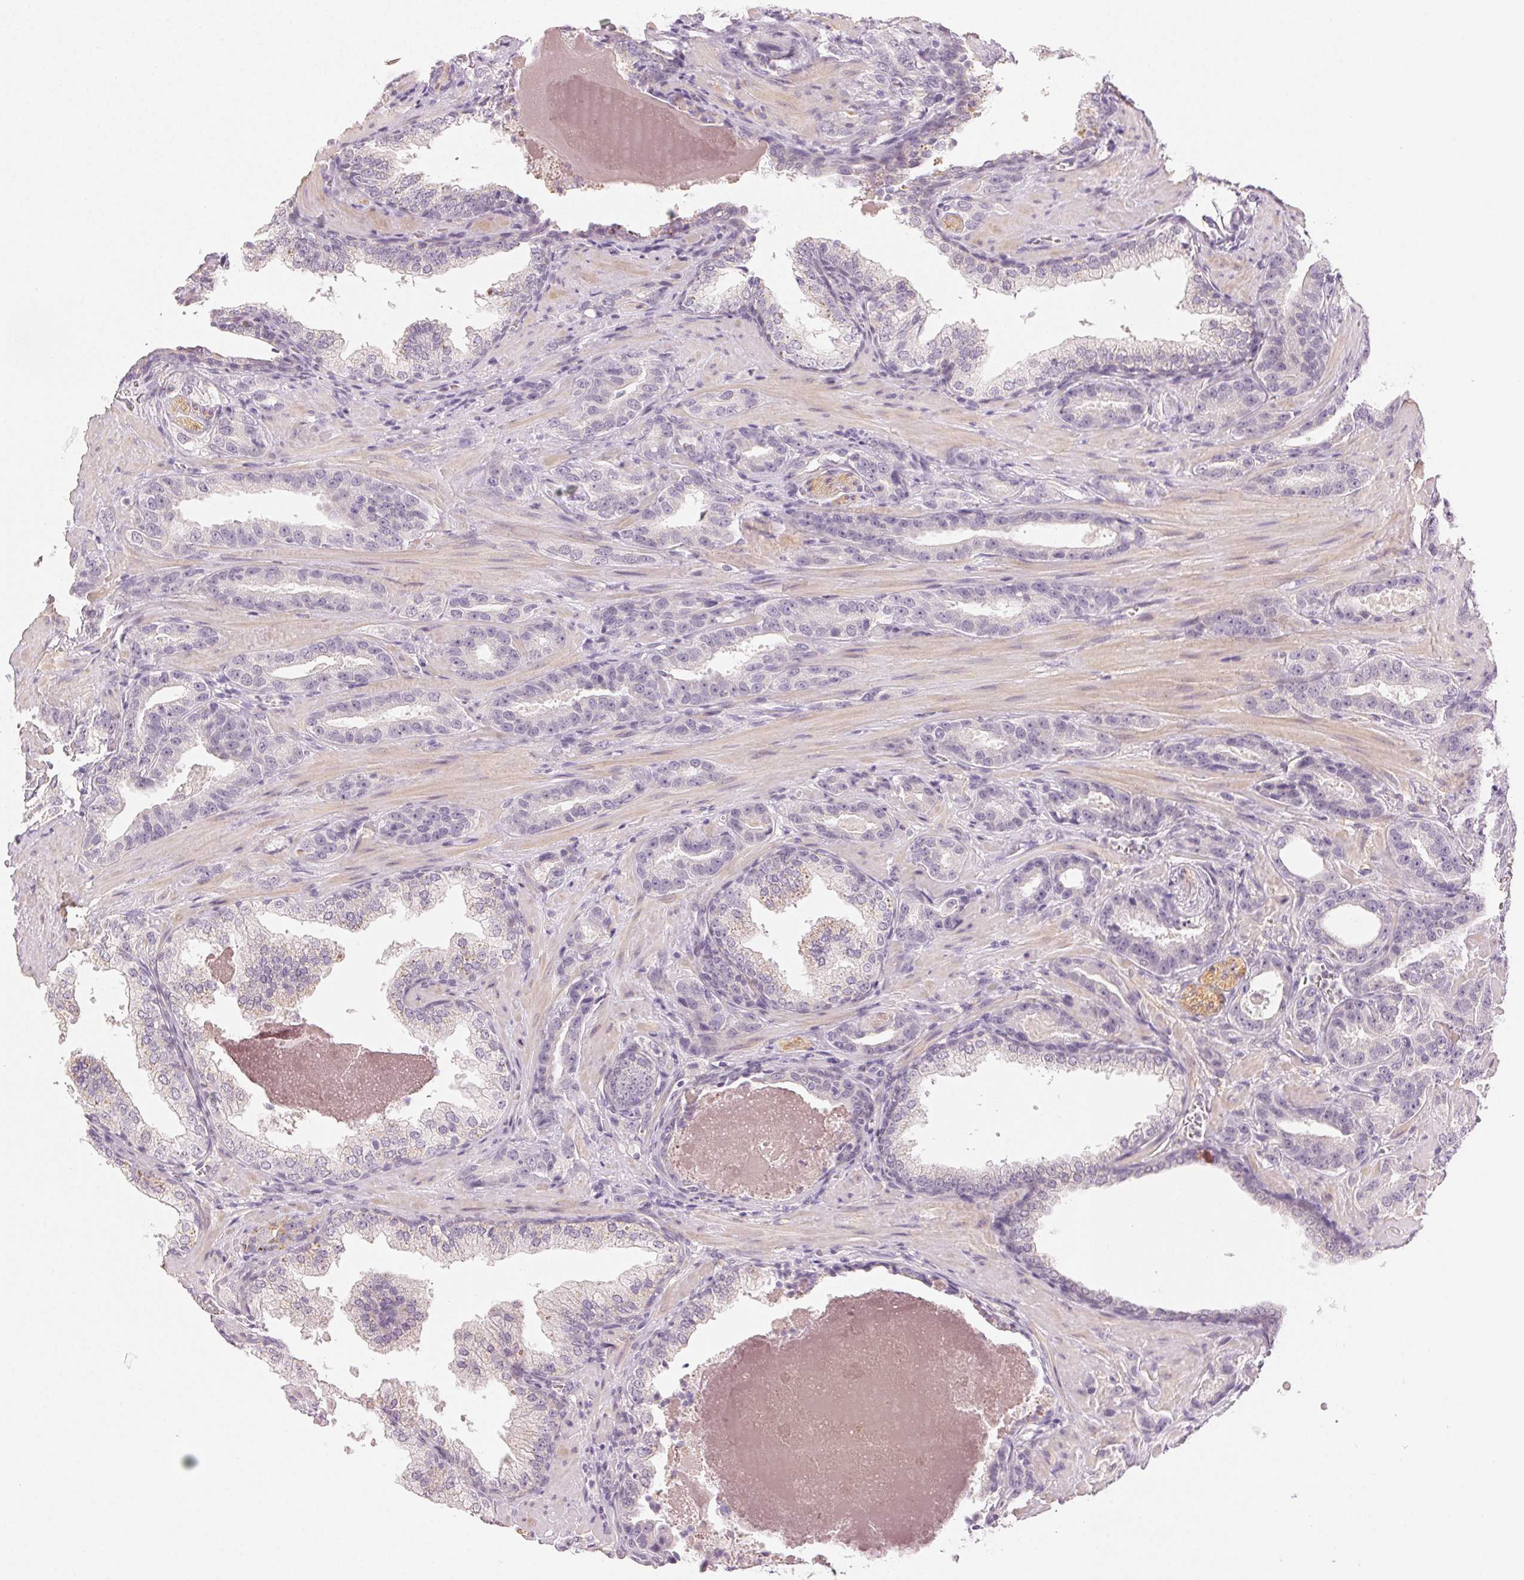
{"staining": {"intensity": "negative", "quantity": "none", "location": "none"}, "tissue": "prostate cancer", "cell_type": "Tumor cells", "image_type": "cancer", "snomed": [{"axis": "morphology", "description": "Adenocarcinoma, High grade"}, {"axis": "topography", "description": "Prostate"}], "caption": "The photomicrograph exhibits no staining of tumor cells in adenocarcinoma (high-grade) (prostate).", "gene": "MAP1LC3A", "patient": {"sex": "male", "age": 65}}